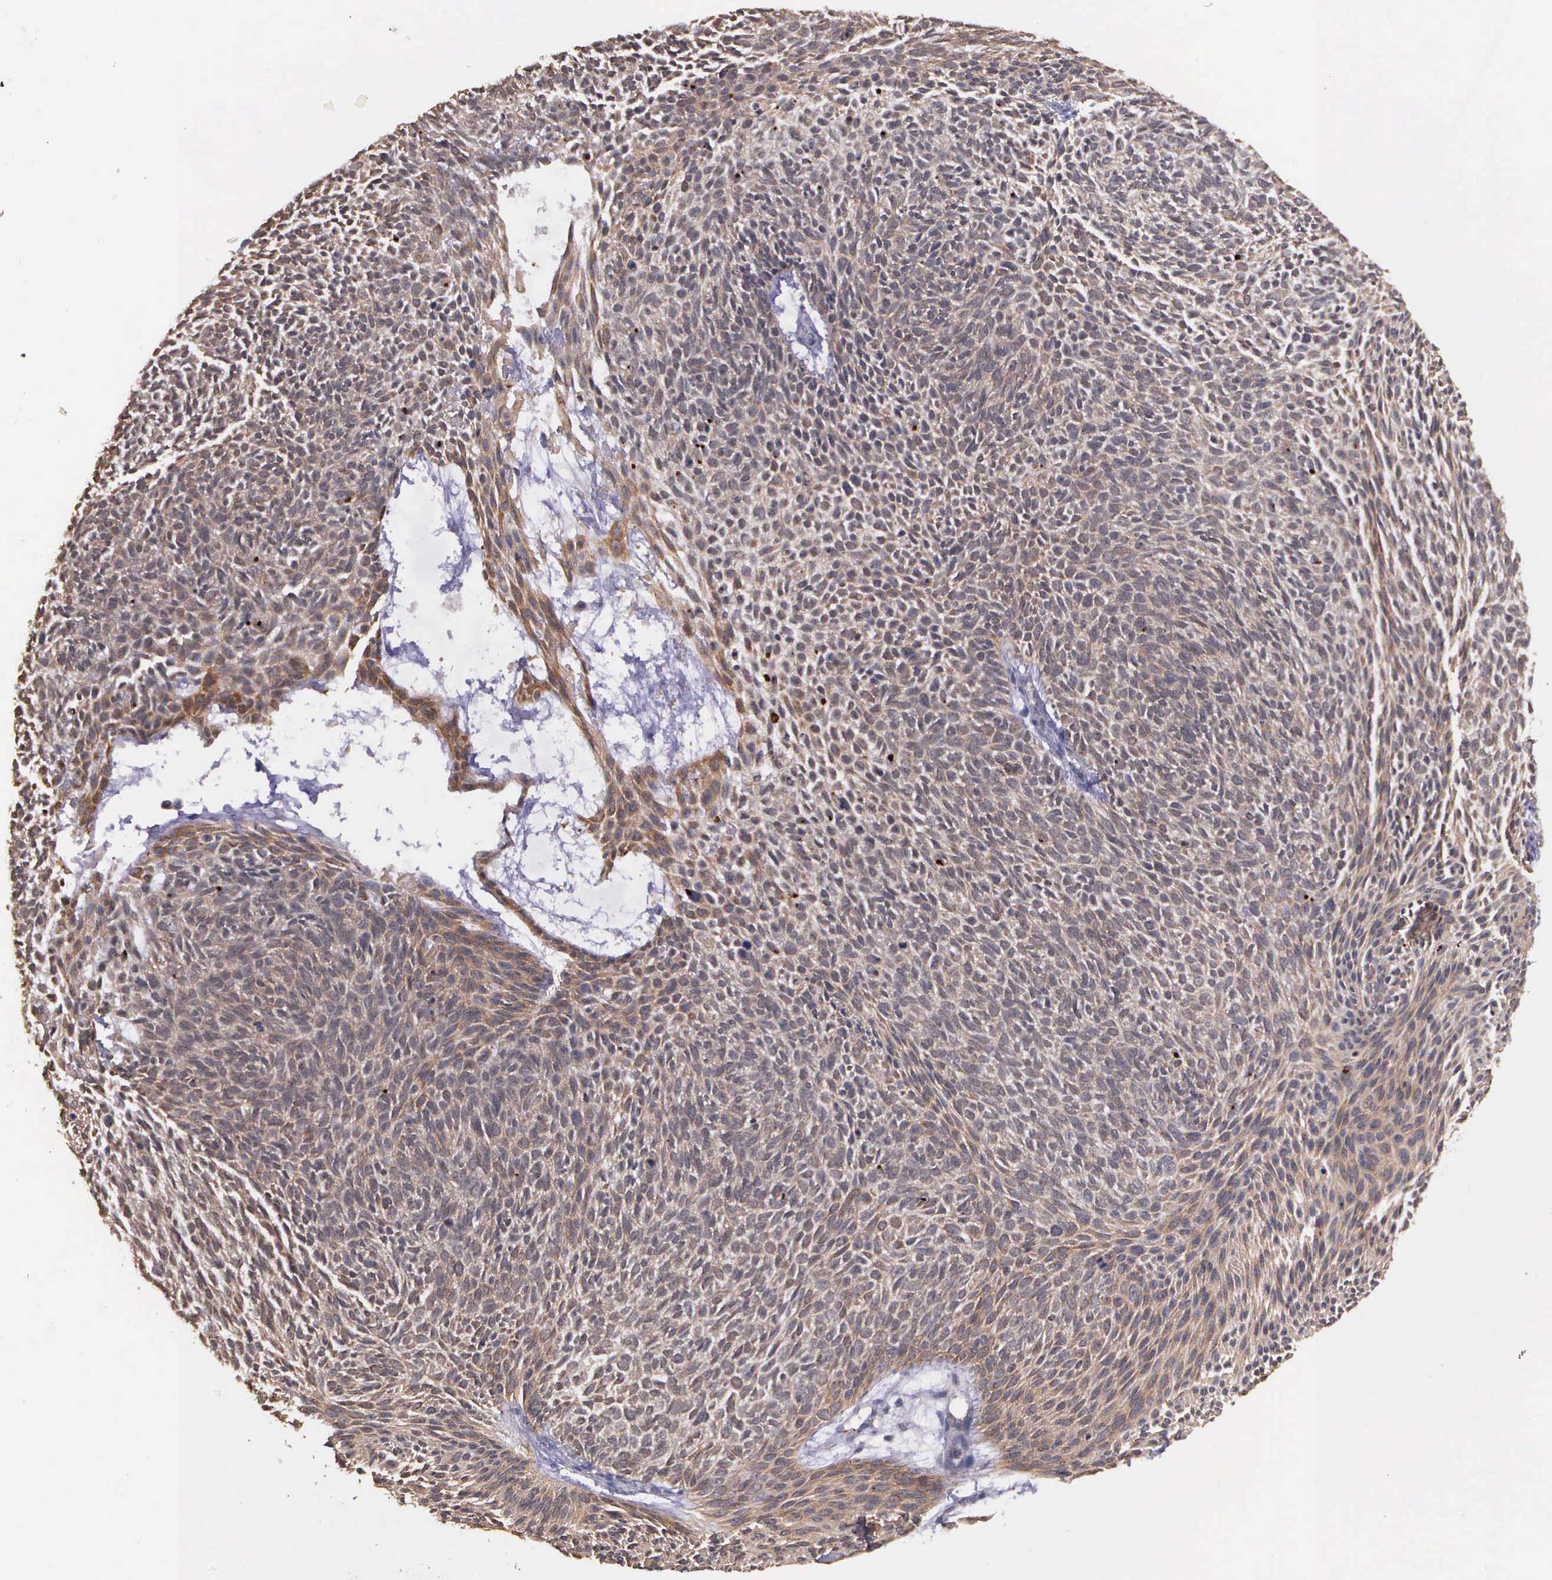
{"staining": {"intensity": "weak", "quantity": ">75%", "location": "cytoplasmic/membranous"}, "tissue": "skin cancer", "cell_type": "Tumor cells", "image_type": "cancer", "snomed": [{"axis": "morphology", "description": "Basal cell carcinoma"}, {"axis": "topography", "description": "Skin"}], "caption": "Skin basal cell carcinoma tissue displays weak cytoplasmic/membranous staining in approximately >75% of tumor cells, visualized by immunohistochemistry. (DAB (3,3'-diaminobenzidine) IHC with brightfield microscopy, high magnification).", "gene": "PRICKLE3", "patient": {"sex": "male", "age": 84}}